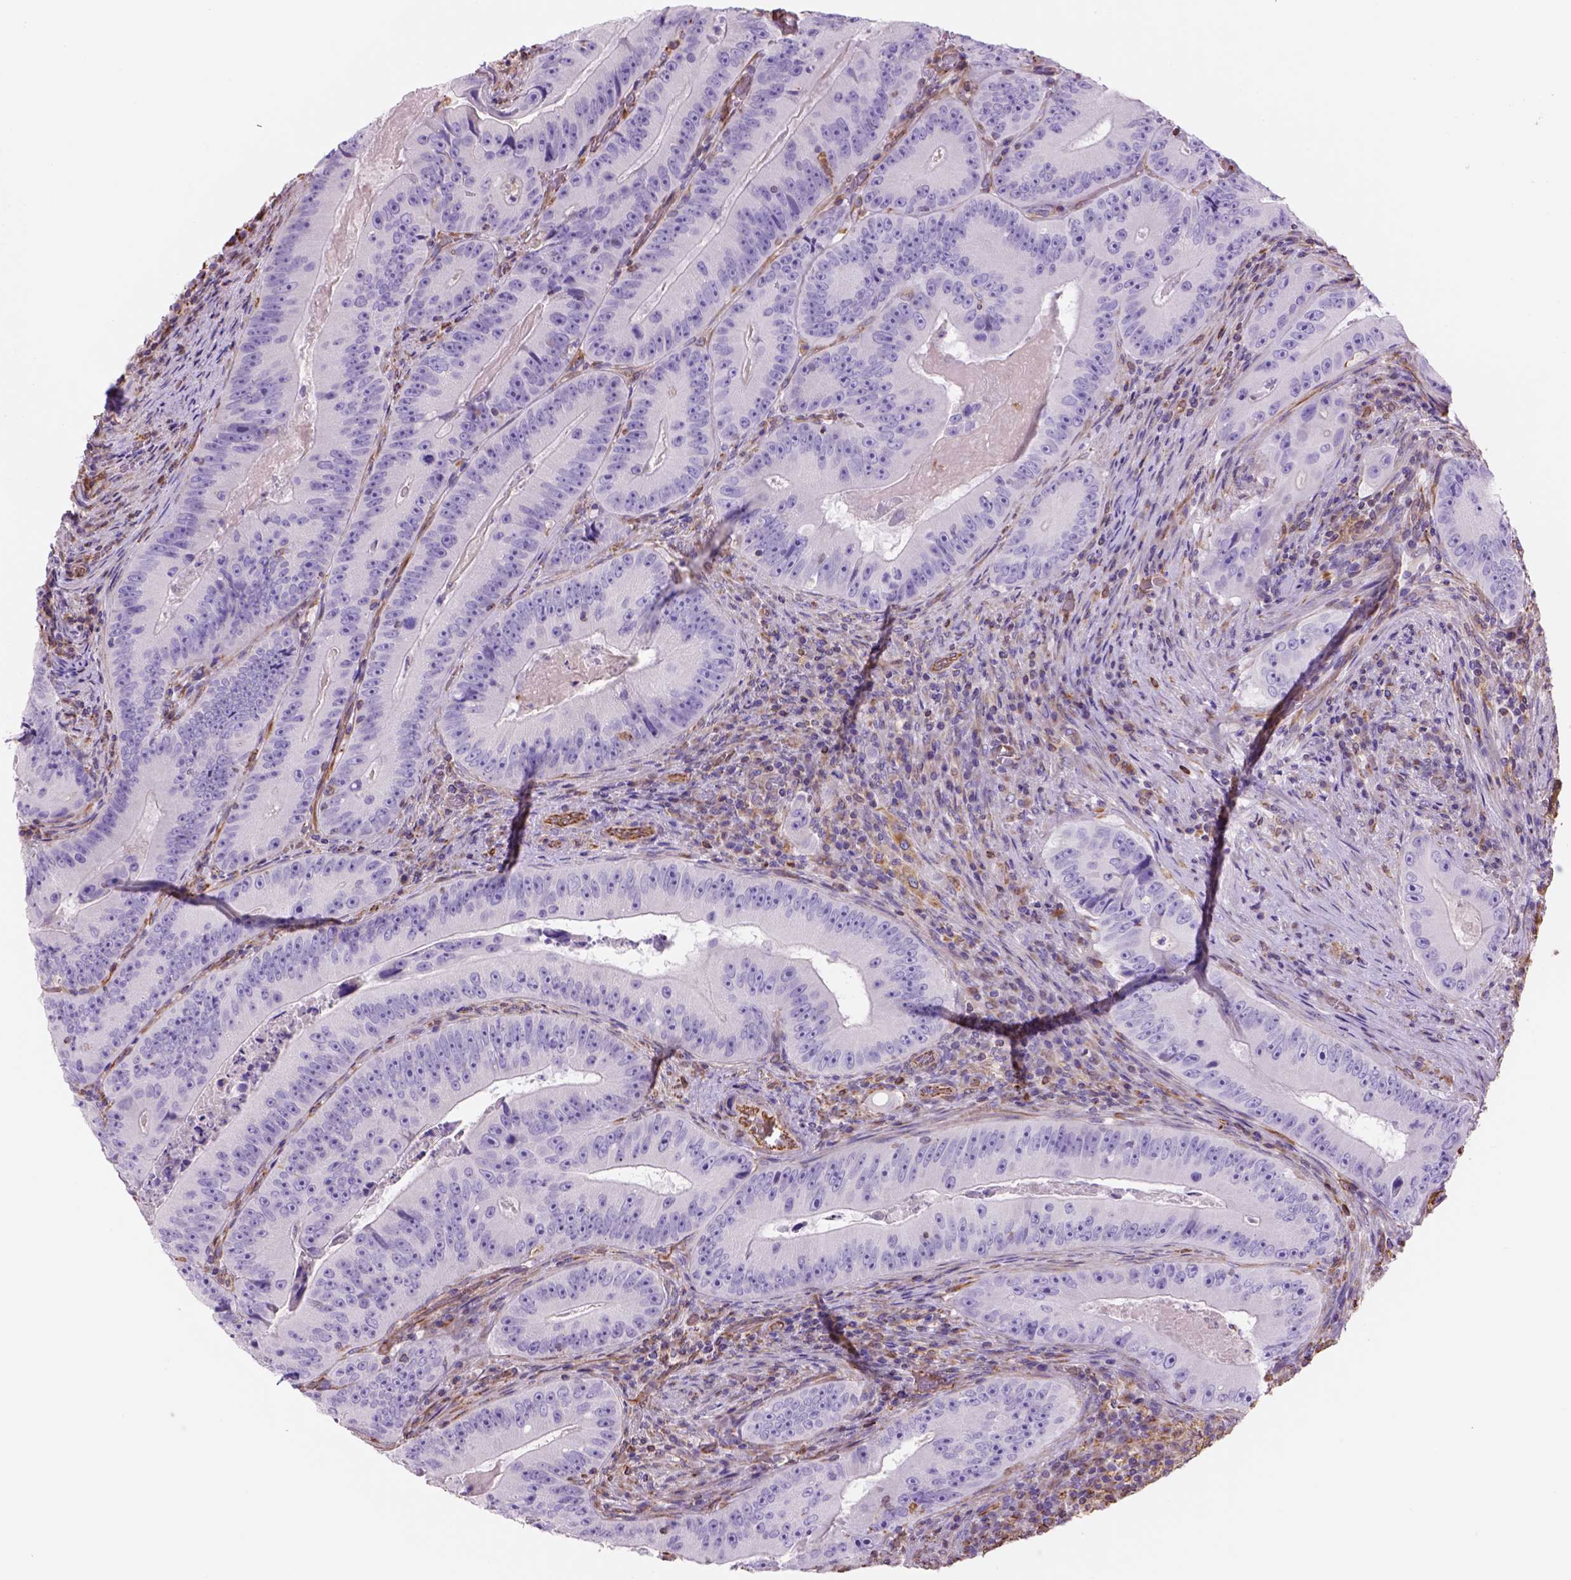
{"staining": {"intensity": "negative", "quantity": "none", "location": "none"}, "tissue": "colorectal cancer", "cell_type": "Tumor cells", "image_type": "cancer", "snomed": [{"axis": "morphology", "description": "Adenocarcinoma, NOS"}, {"axis": "topography", "description": "Colon"}], "caption": "Immunohistochemical staining of human colorectal adenocarcinoma demonstrates no significant expression in tumor cells.", "gene": "ZZZ3", "patient": {"sex": "female", "age": 86}}